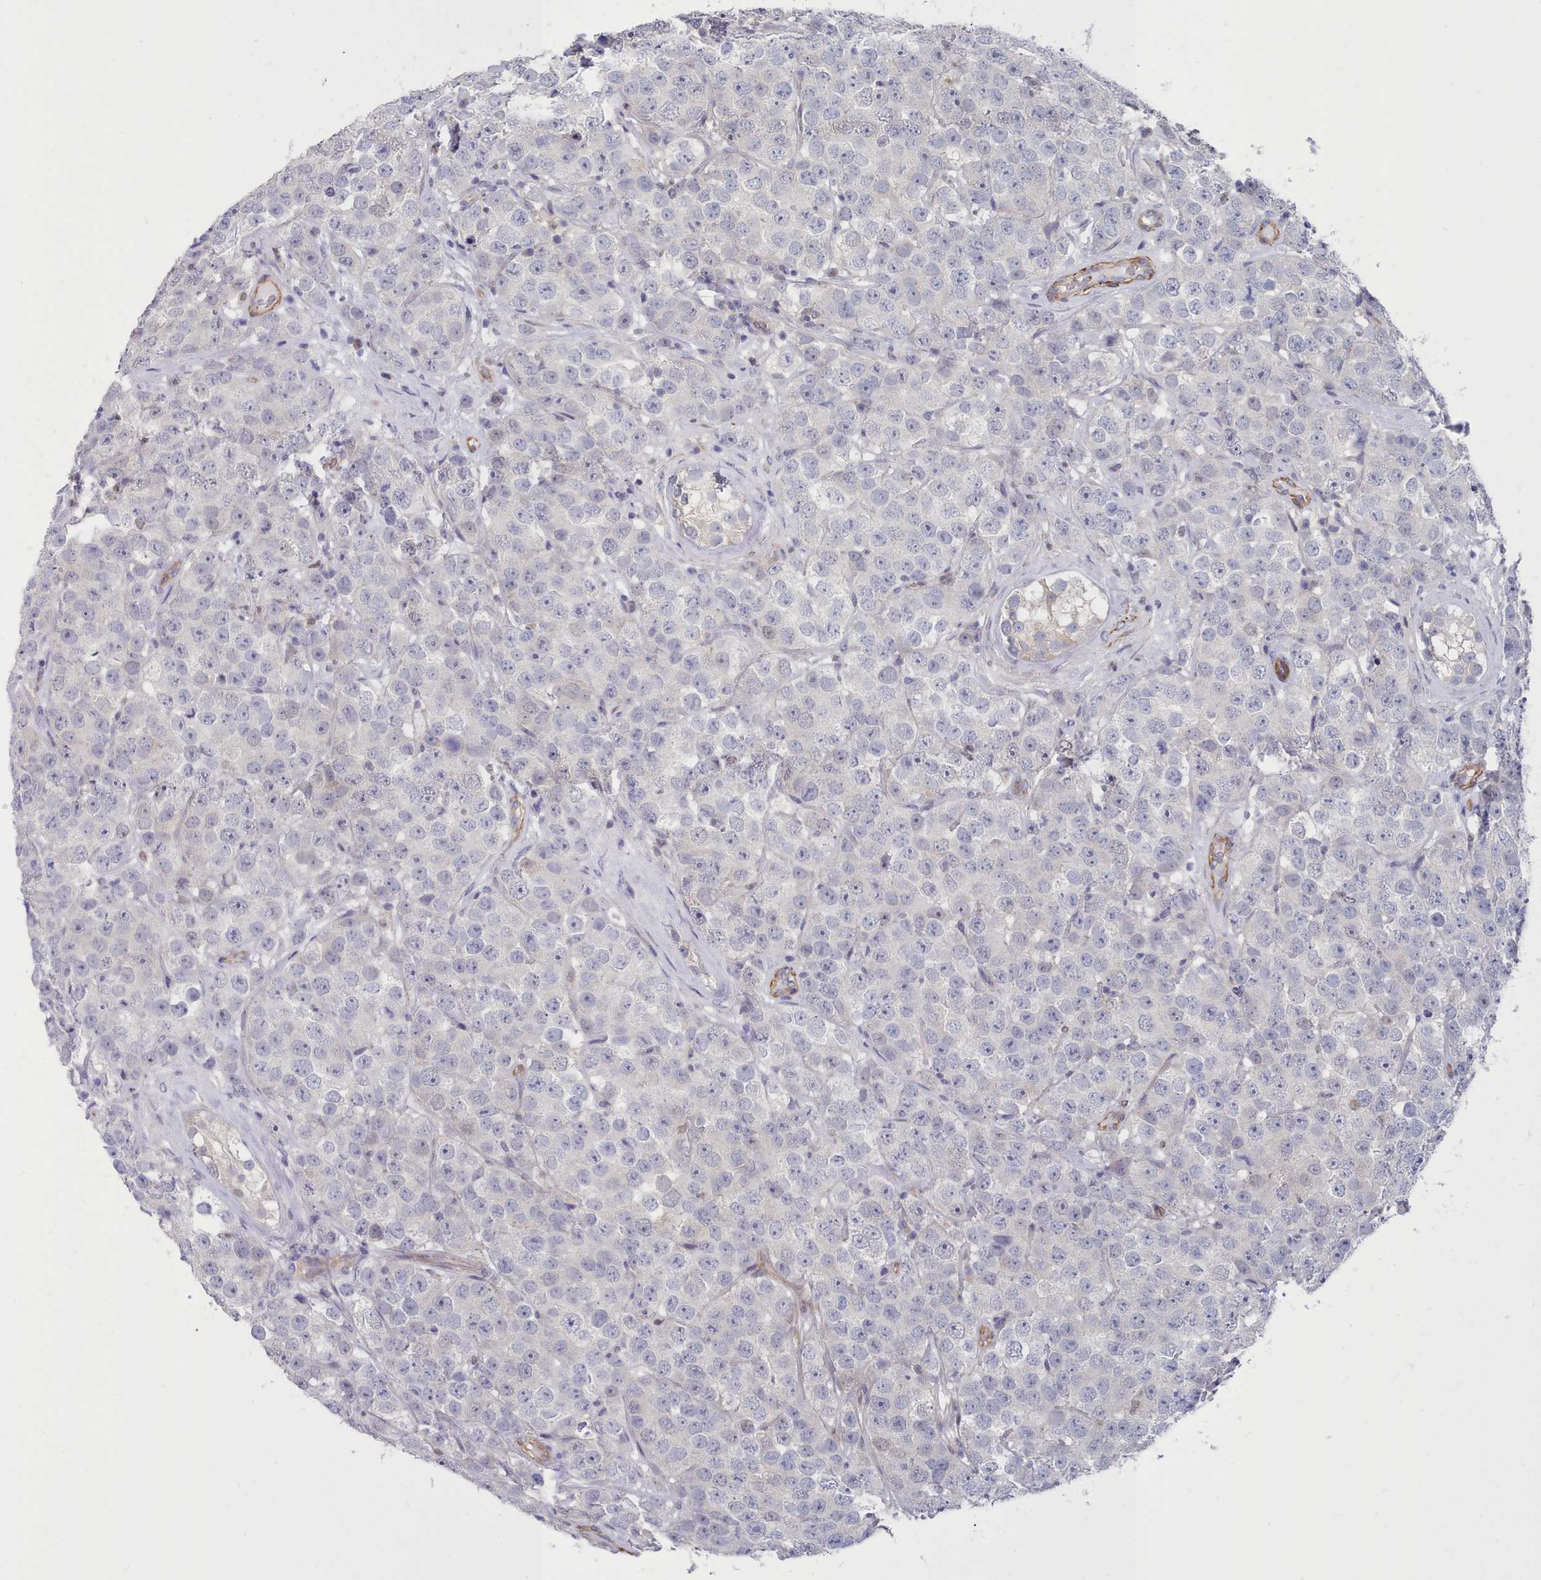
{"staining": {"intensity": "negative", "quantity": "none", "location": "none"}, "tissue": "testis cancer", "cell_type": "Tumor cells", "image_type": "cancer", "snomed": [{"axis": "morphology", "description": "Seminoma, NOS"}, {"axis": "topography", "description": "Testis"}], "caption": "Immunohistochemical staining of human seminoma (testis) reveals no significant staining in tumor cells.", "gene": "G6PC1", "patient": {"sex": "male", "age": 28}}